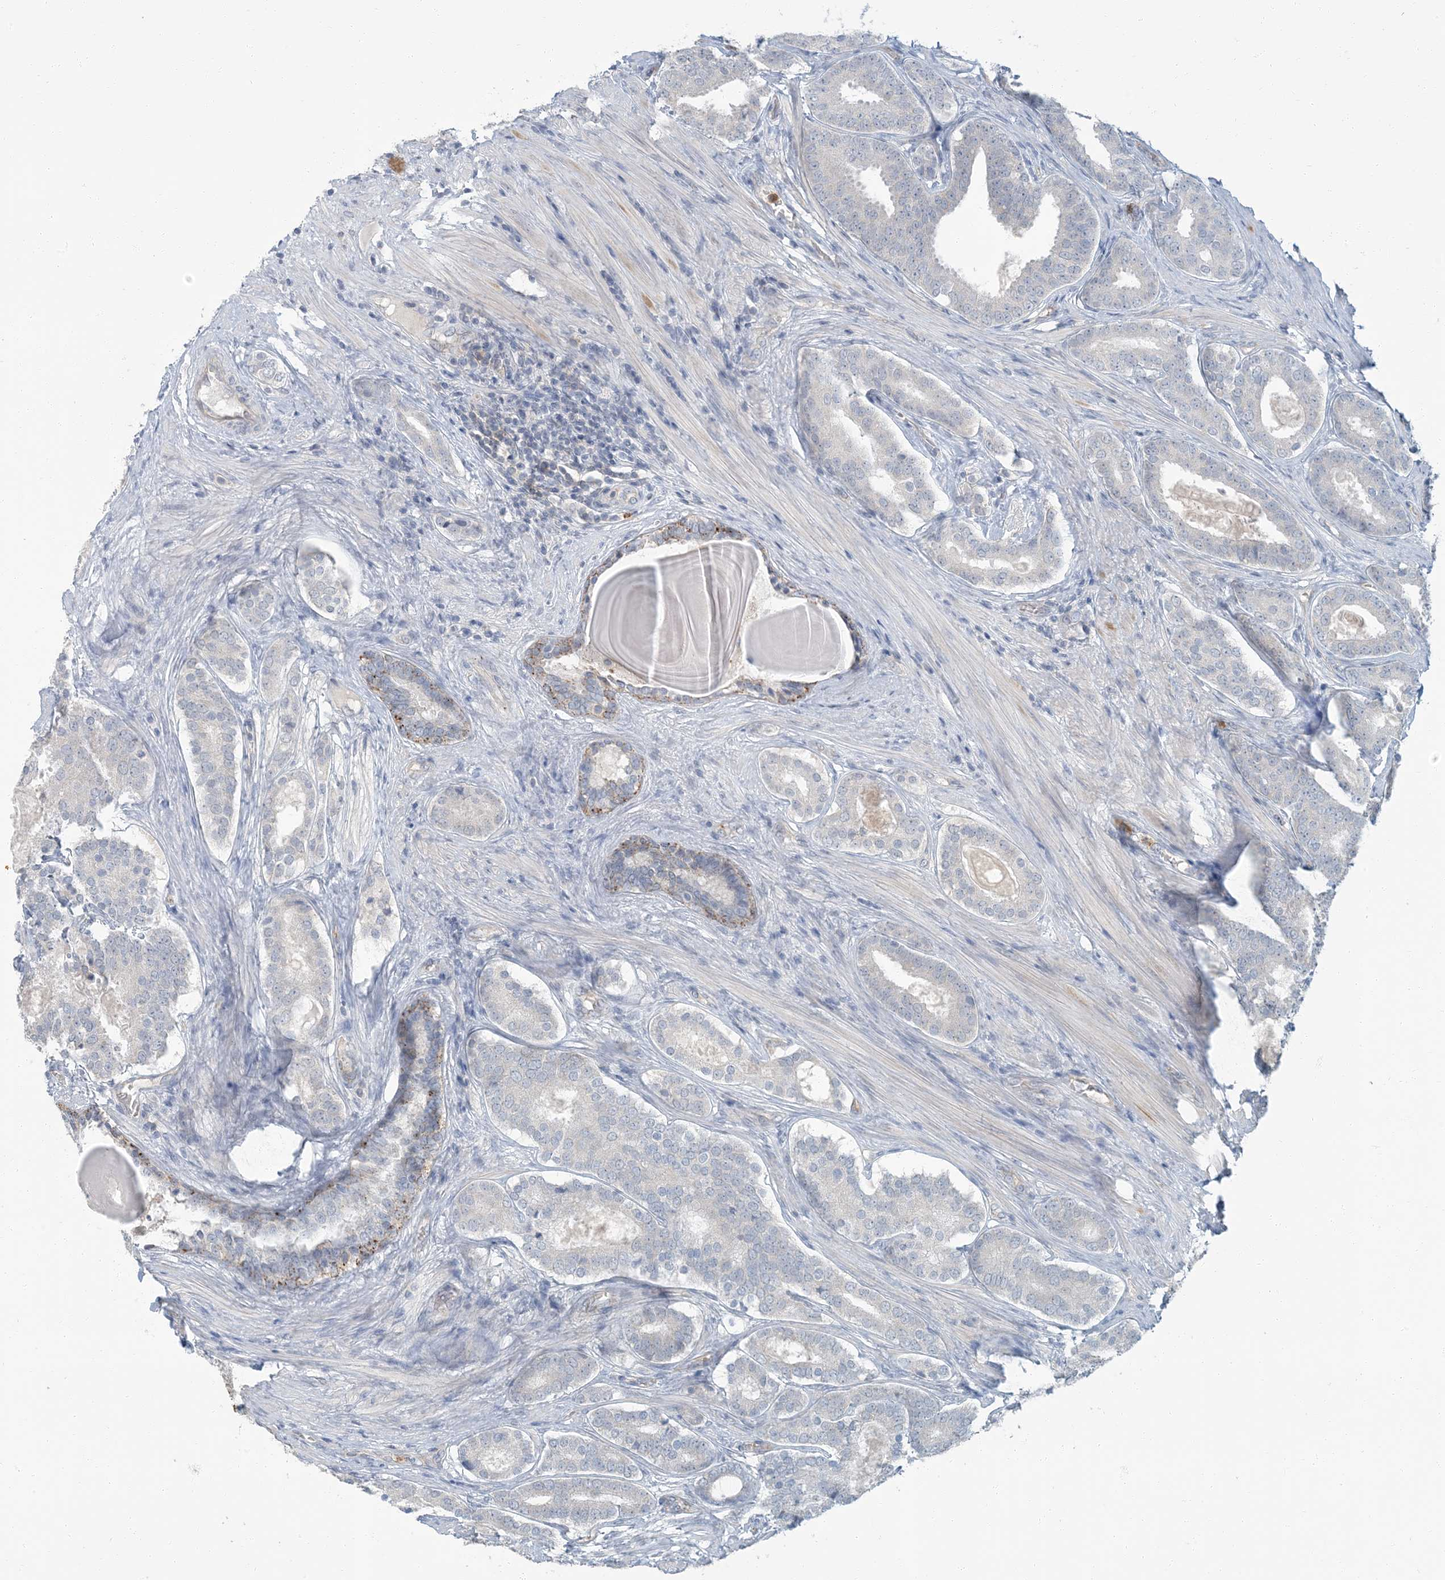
{"staining": {"intensity": "negative", "quantity": "none", "location": "none"}, "tissue": "prostate cancer", "cell_type": "Tumor cells", "image_type": "cancer", "snomed": [{"axis": "morphology", "description": "Adenocarcinoma, High grade"}, {"axis": "topography", "description": "Prostate"}], "caption": "Tumor cells show no significant staining in prostate cancer (adenocarcinoma (high-grade)).", "gene": "EPHA4", "patient": {"sex": "male", "age": 60}}